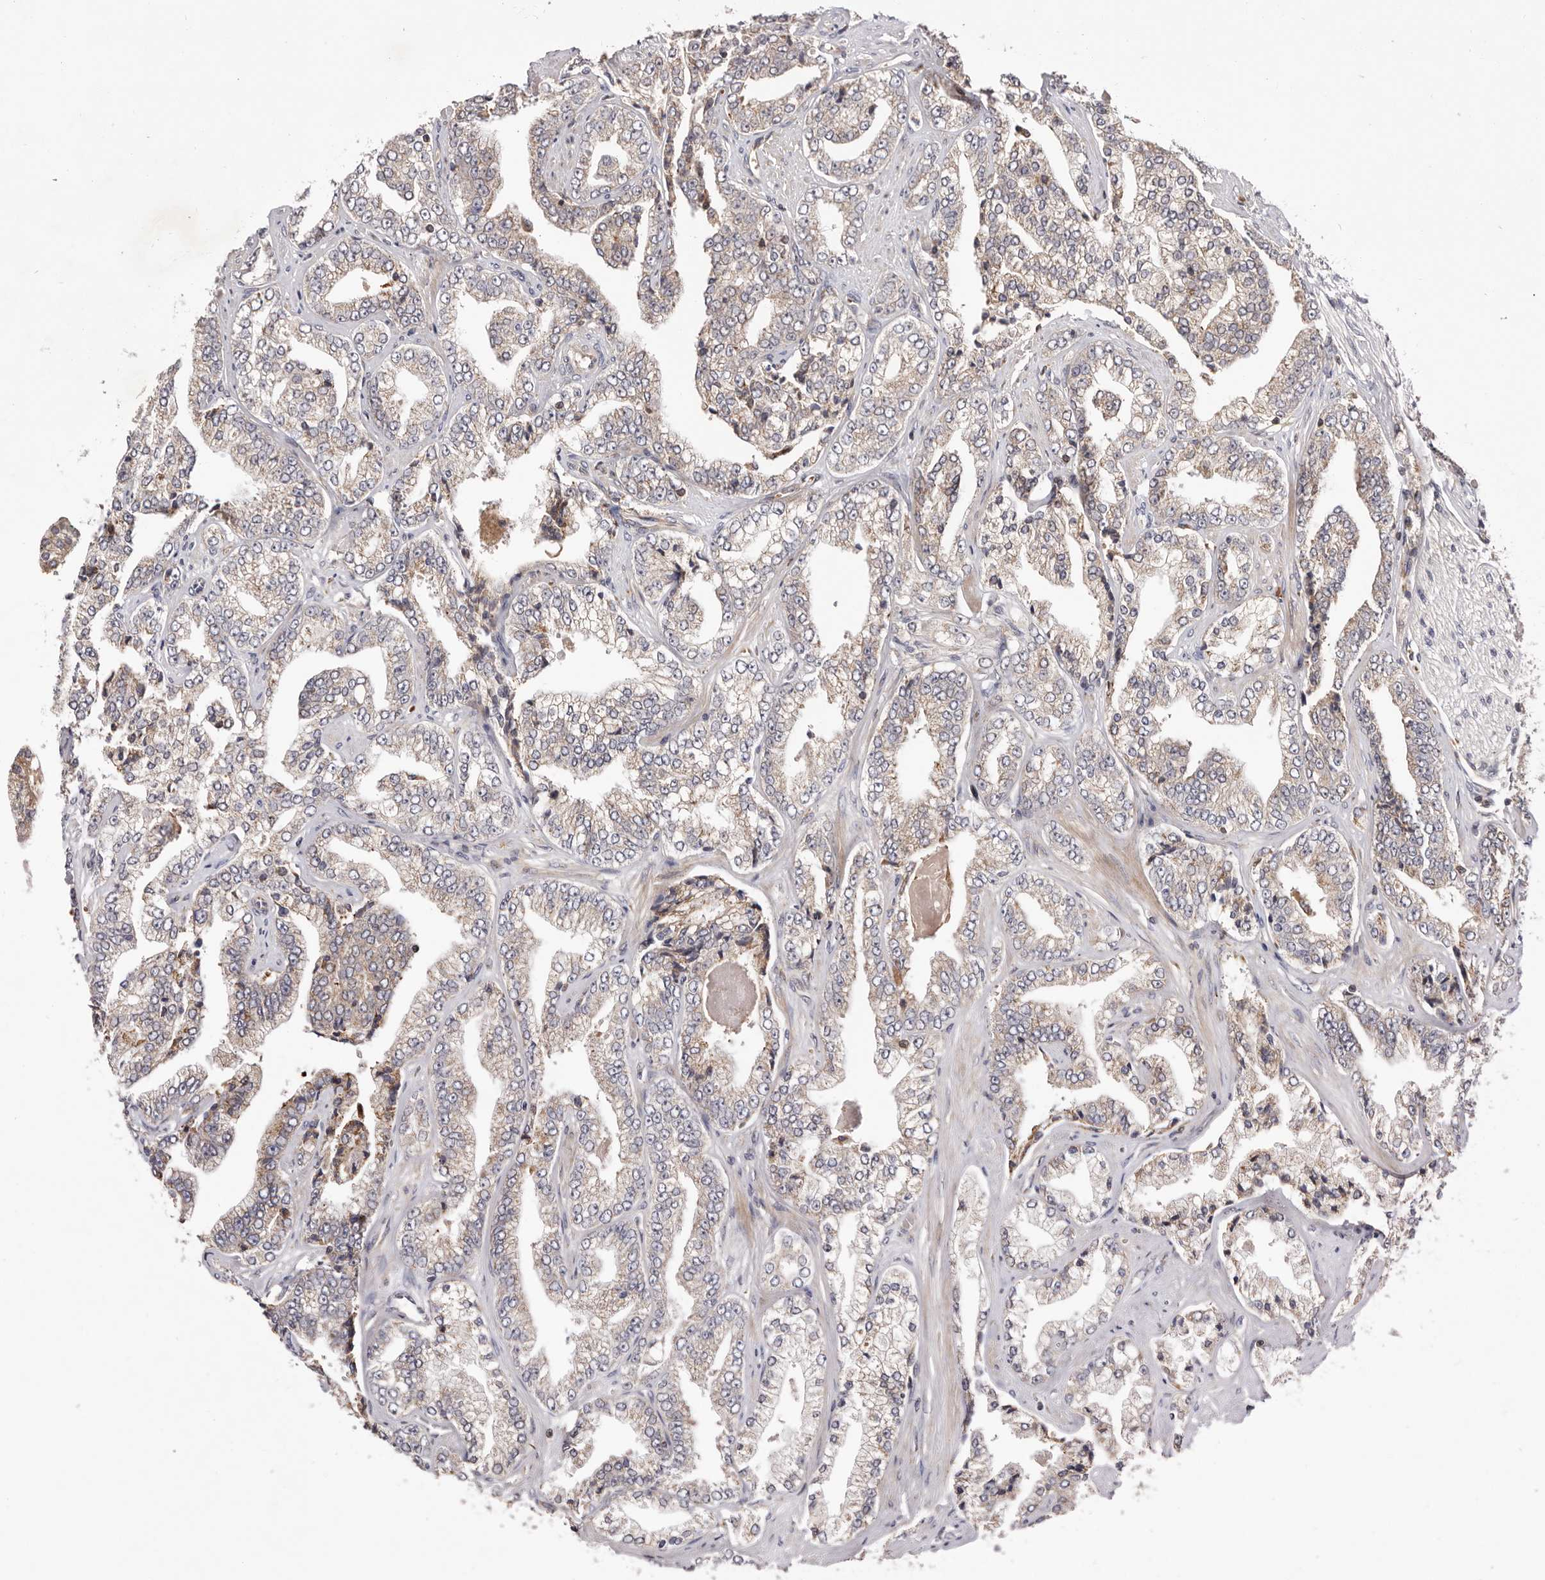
{"staining": {"intensity": "weak", "quantity": "25%-75%", "location": "cytoplasmic/membranous"}, "tissue": "prostate cancer", "cell_type": "Tumor cells", "image_type": "cancer", "snomed": [{"axis": "morphology", "description": "Adenocarcinoma, High grade"}, {"axis": "topography", "description": "Prostate"}], "caption": "DAB immunohistochemical staining of human high-grade adenocarcinoma (prostate) reveals weak cytoplasmic/membranous protein positivity in about 25%-75% of tumor cells.", "gene": "RNF213", "patient": {"sex": "male", "age": 71}}